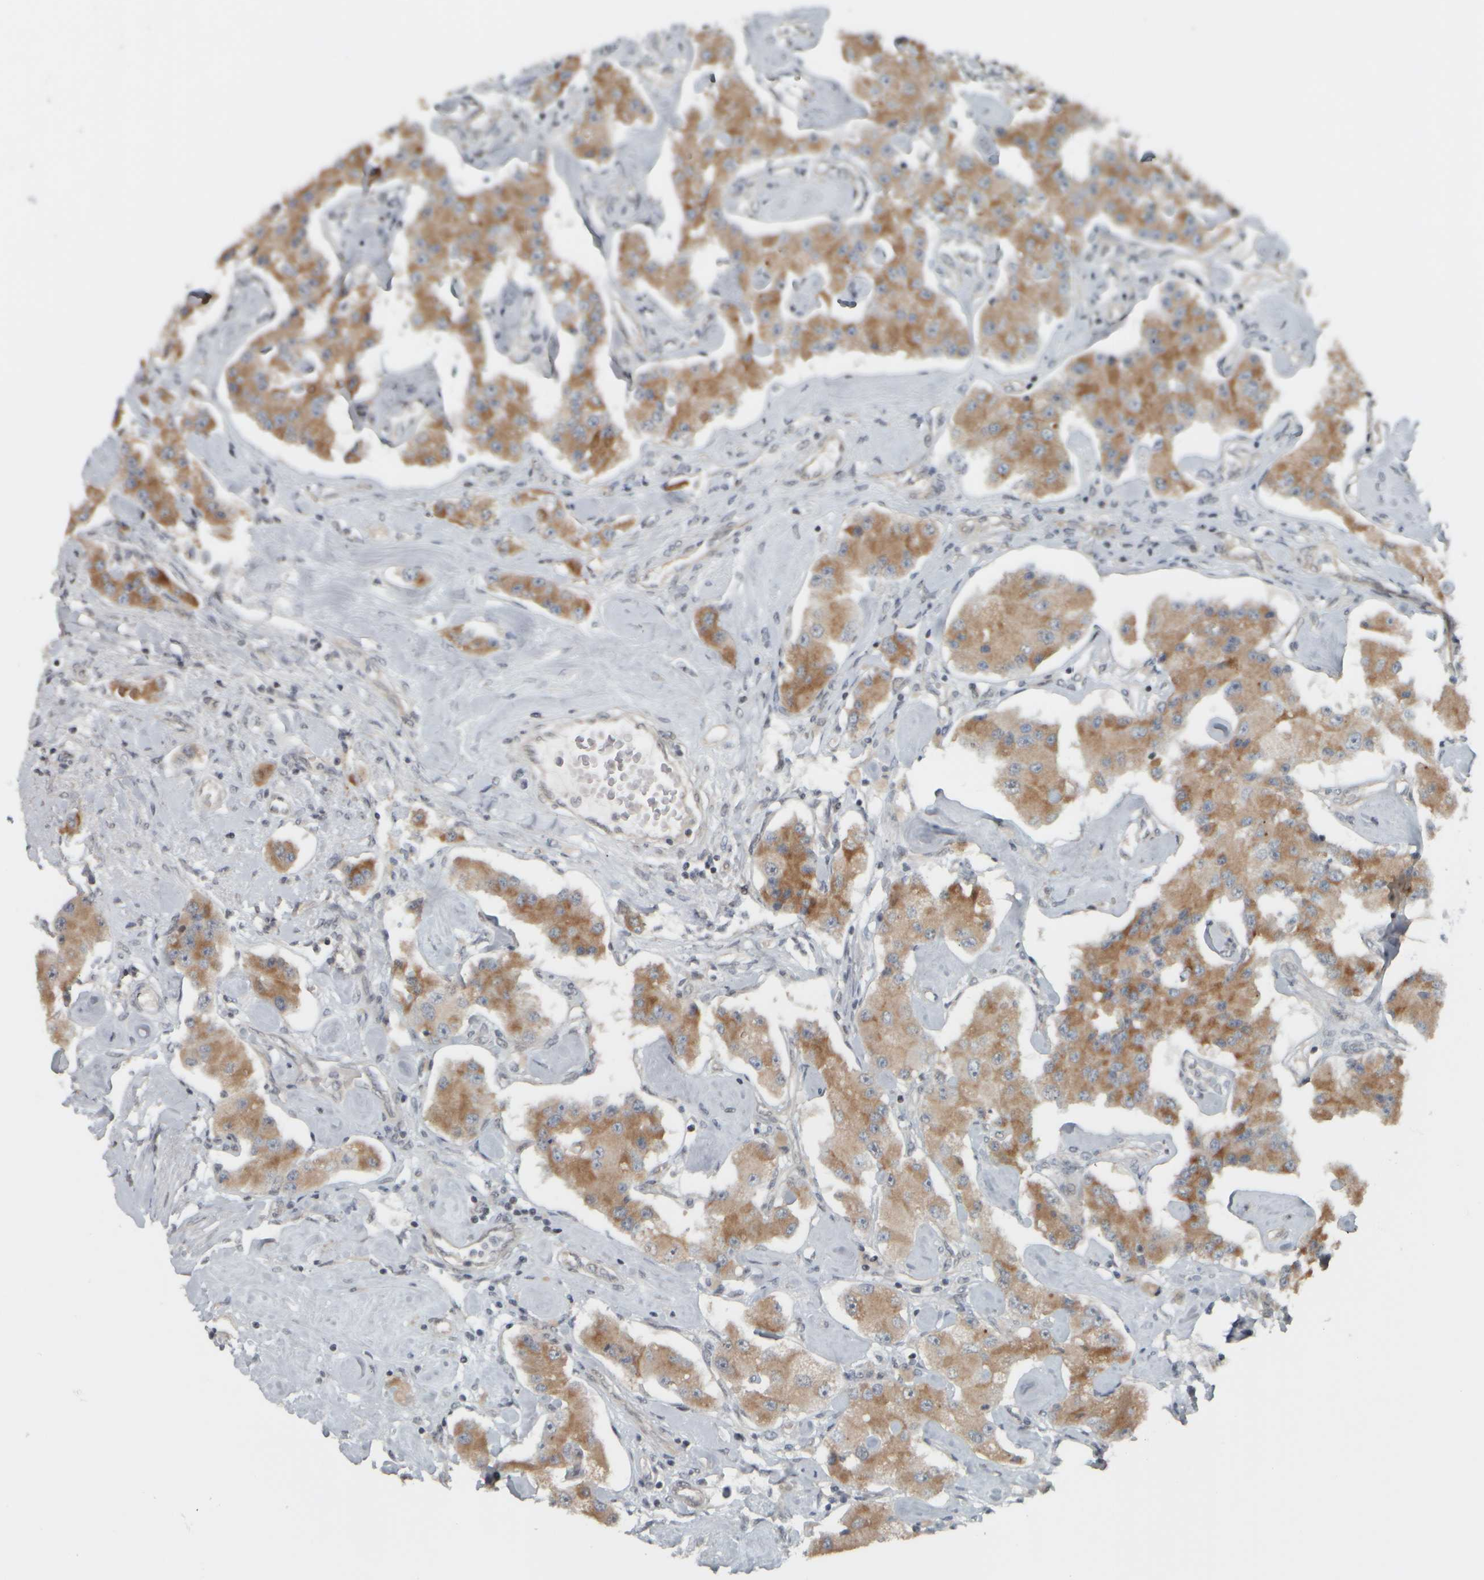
{"staining": {"intensity": "moderate", "quantity": ">75%", "location": "cytoplasmic/membranous"}, "tissue": "carcinoid", "cell_type": "Tumor cells", "image_type": "cancer", "snomed": [{"axis": "morphology", "description": "Carcinoid, malignant, NOS"}, {"axis": "topography", "description": "Pancreas"}], "caption": "High-magnification brightfield microscopy of carcinoid (malignant) stained with DAB (3,3'-diaminobenzidine) (brown) and counterstained with hematoxylin (blue). tumor cells exhibit moderate cytoplasmic/membranous expression is present in approximately>75% of cells.", "gene": "NAPG", "patient": {"sex": "male", "age": 41}}